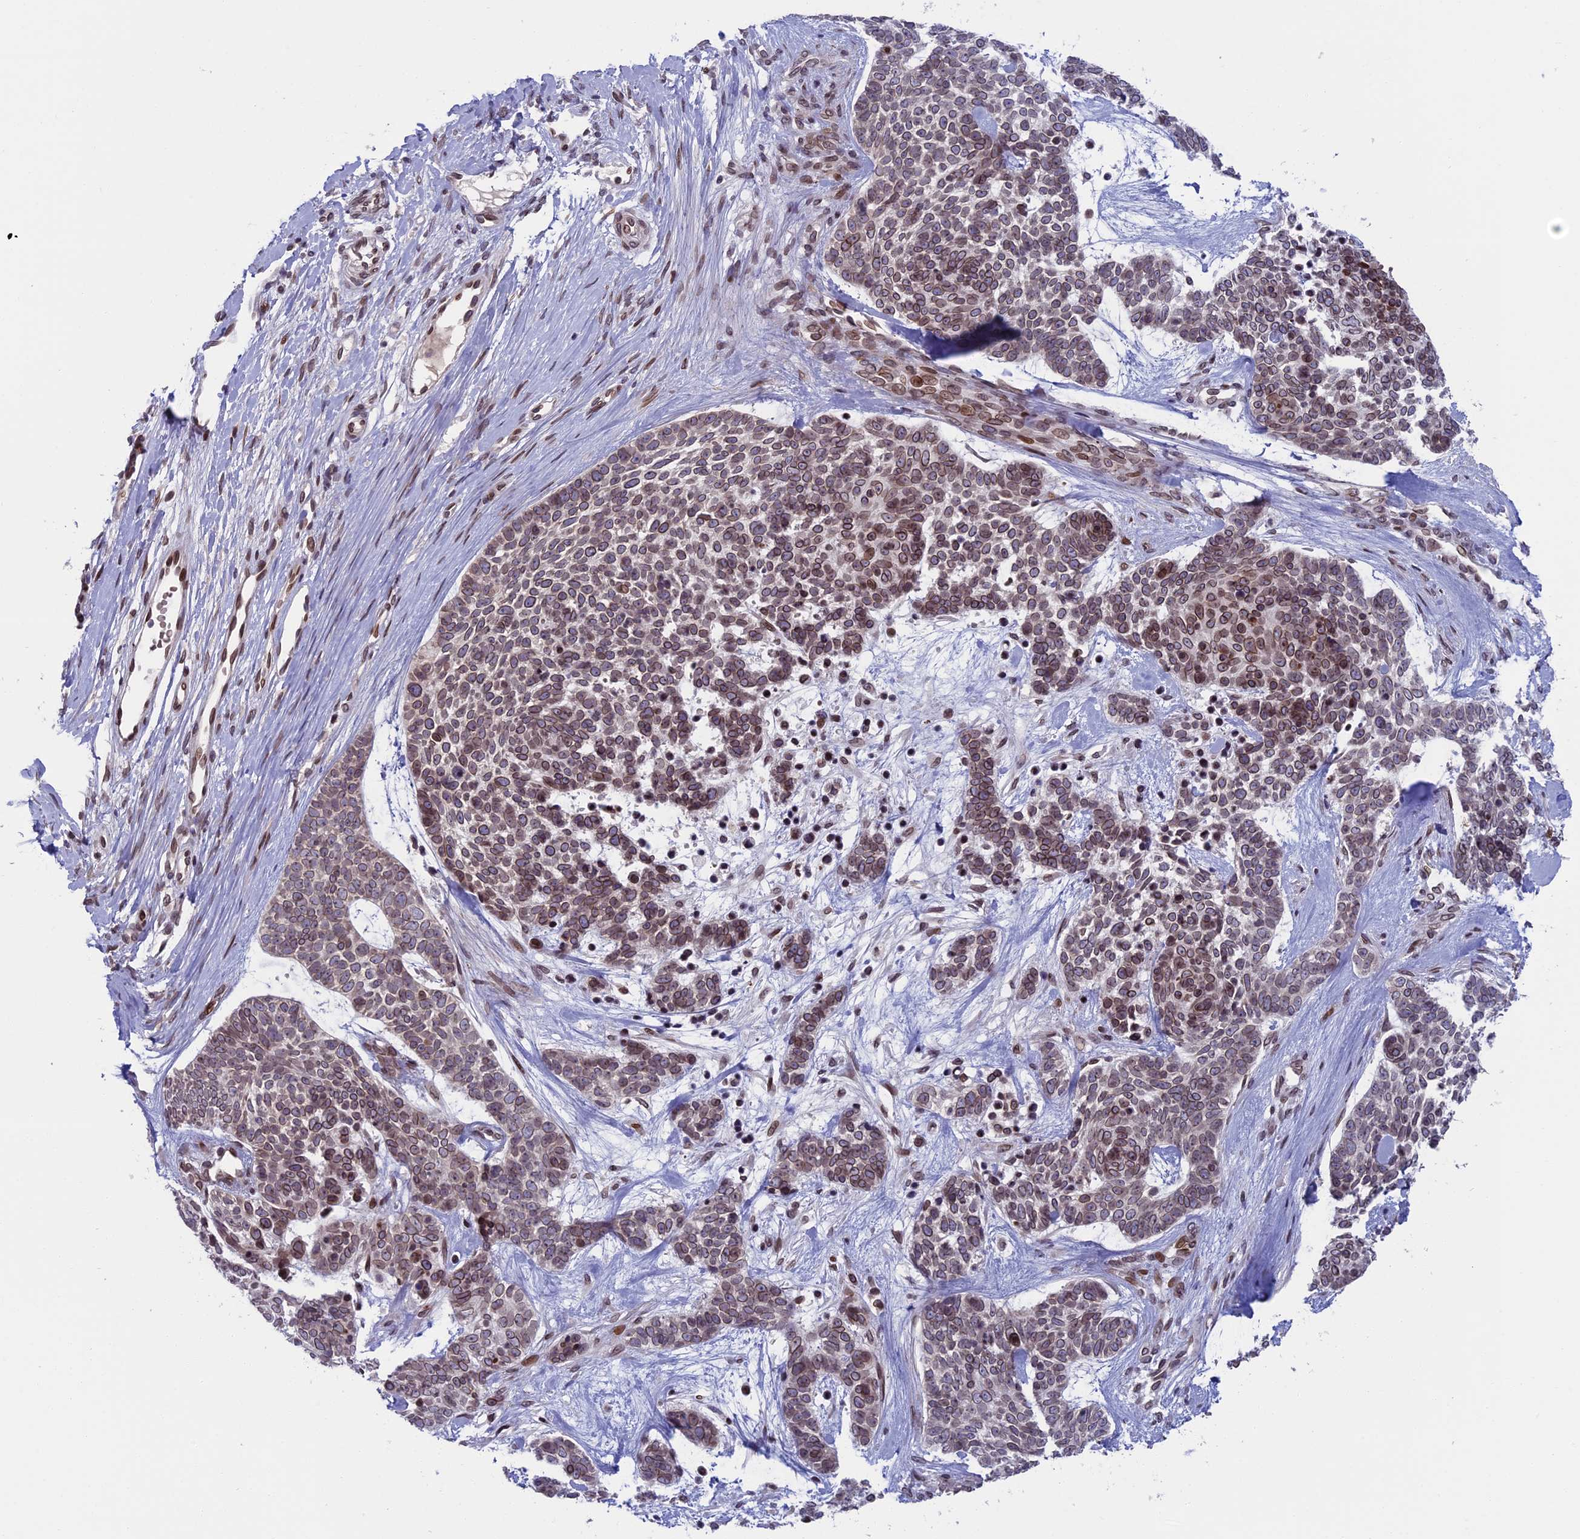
{"staining": {"intensity": "moderate", "quantity": ">75%", "location": "cytoplasmic/membranous,nuclear"}, "tissue": "skin cancer", "cell_type": "Tumor cells", "image_type": "cancer", "snomed": [{"axis": "morphology", "description": "Basal cell carcinoma"}, {"axis": "topography", "description": "Skin"}], "caption": "The micrograph demonstrates staining of basal cell carcinoma (skin), revealing moderate cytoplasmic/membranous and nuclear protein staining (brown color) within tumor cells.", "gene": "GPSM1", "patient": {"sex": "female", "age": 81}}